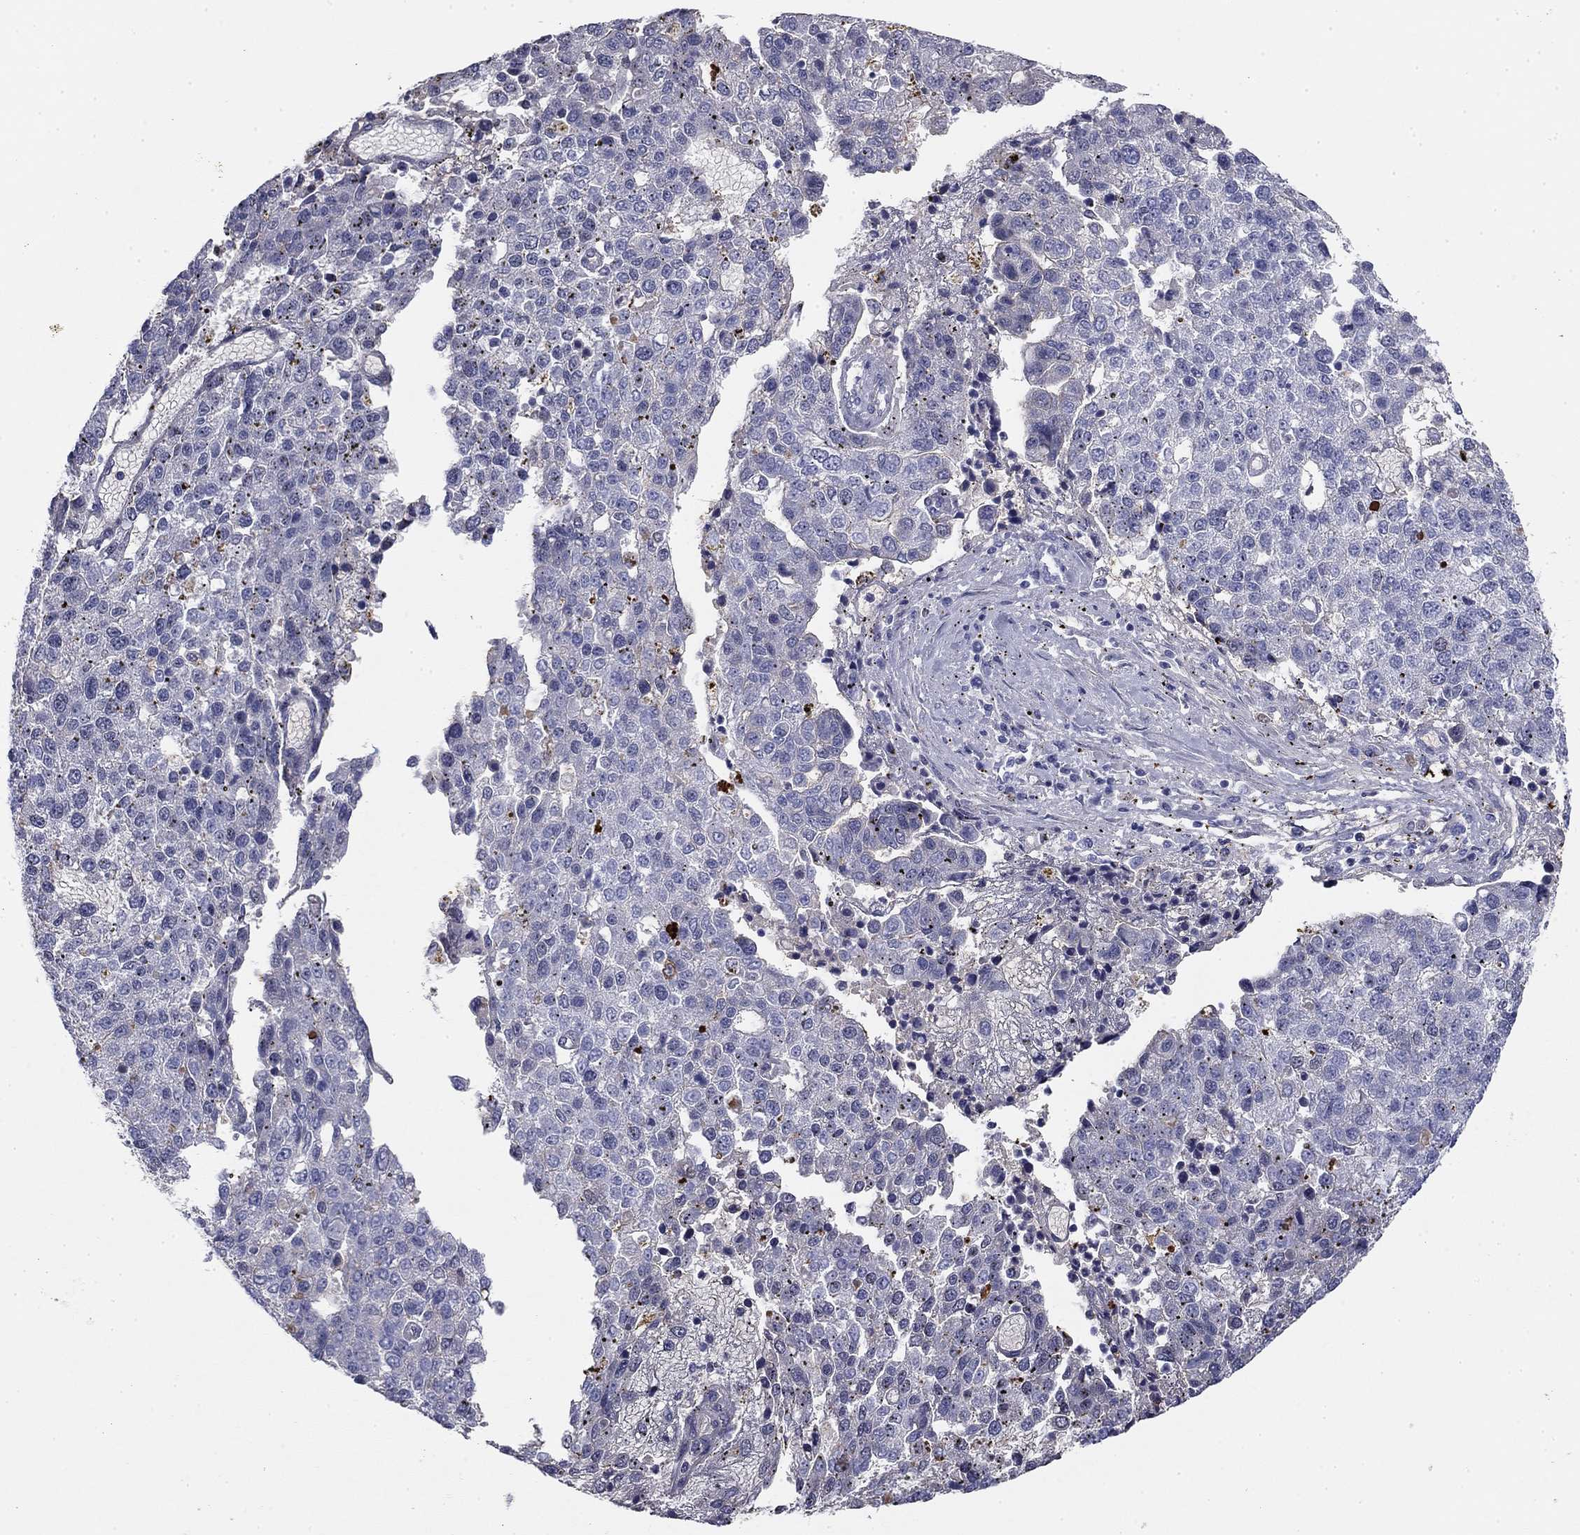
{"staining": {"intensity": "negative", "quantity": "none", "location": "none"}, "tissue": "pancreatic cancer", "cell_type": "Tumor cells", "image_type": "cancer", "snomed": [{"axis": "morphology", "description": "Adenocarcinoma, NOS"}, {"axis": "topography", "description": "Pancreas"}], "caption": "Immunohistochemistry of human pancreatic cancer (adenocarcinoma) displays no positivity in tumor cells.", "gene": "CPLX4", "patient": {"sex": "female", "age": 61}}